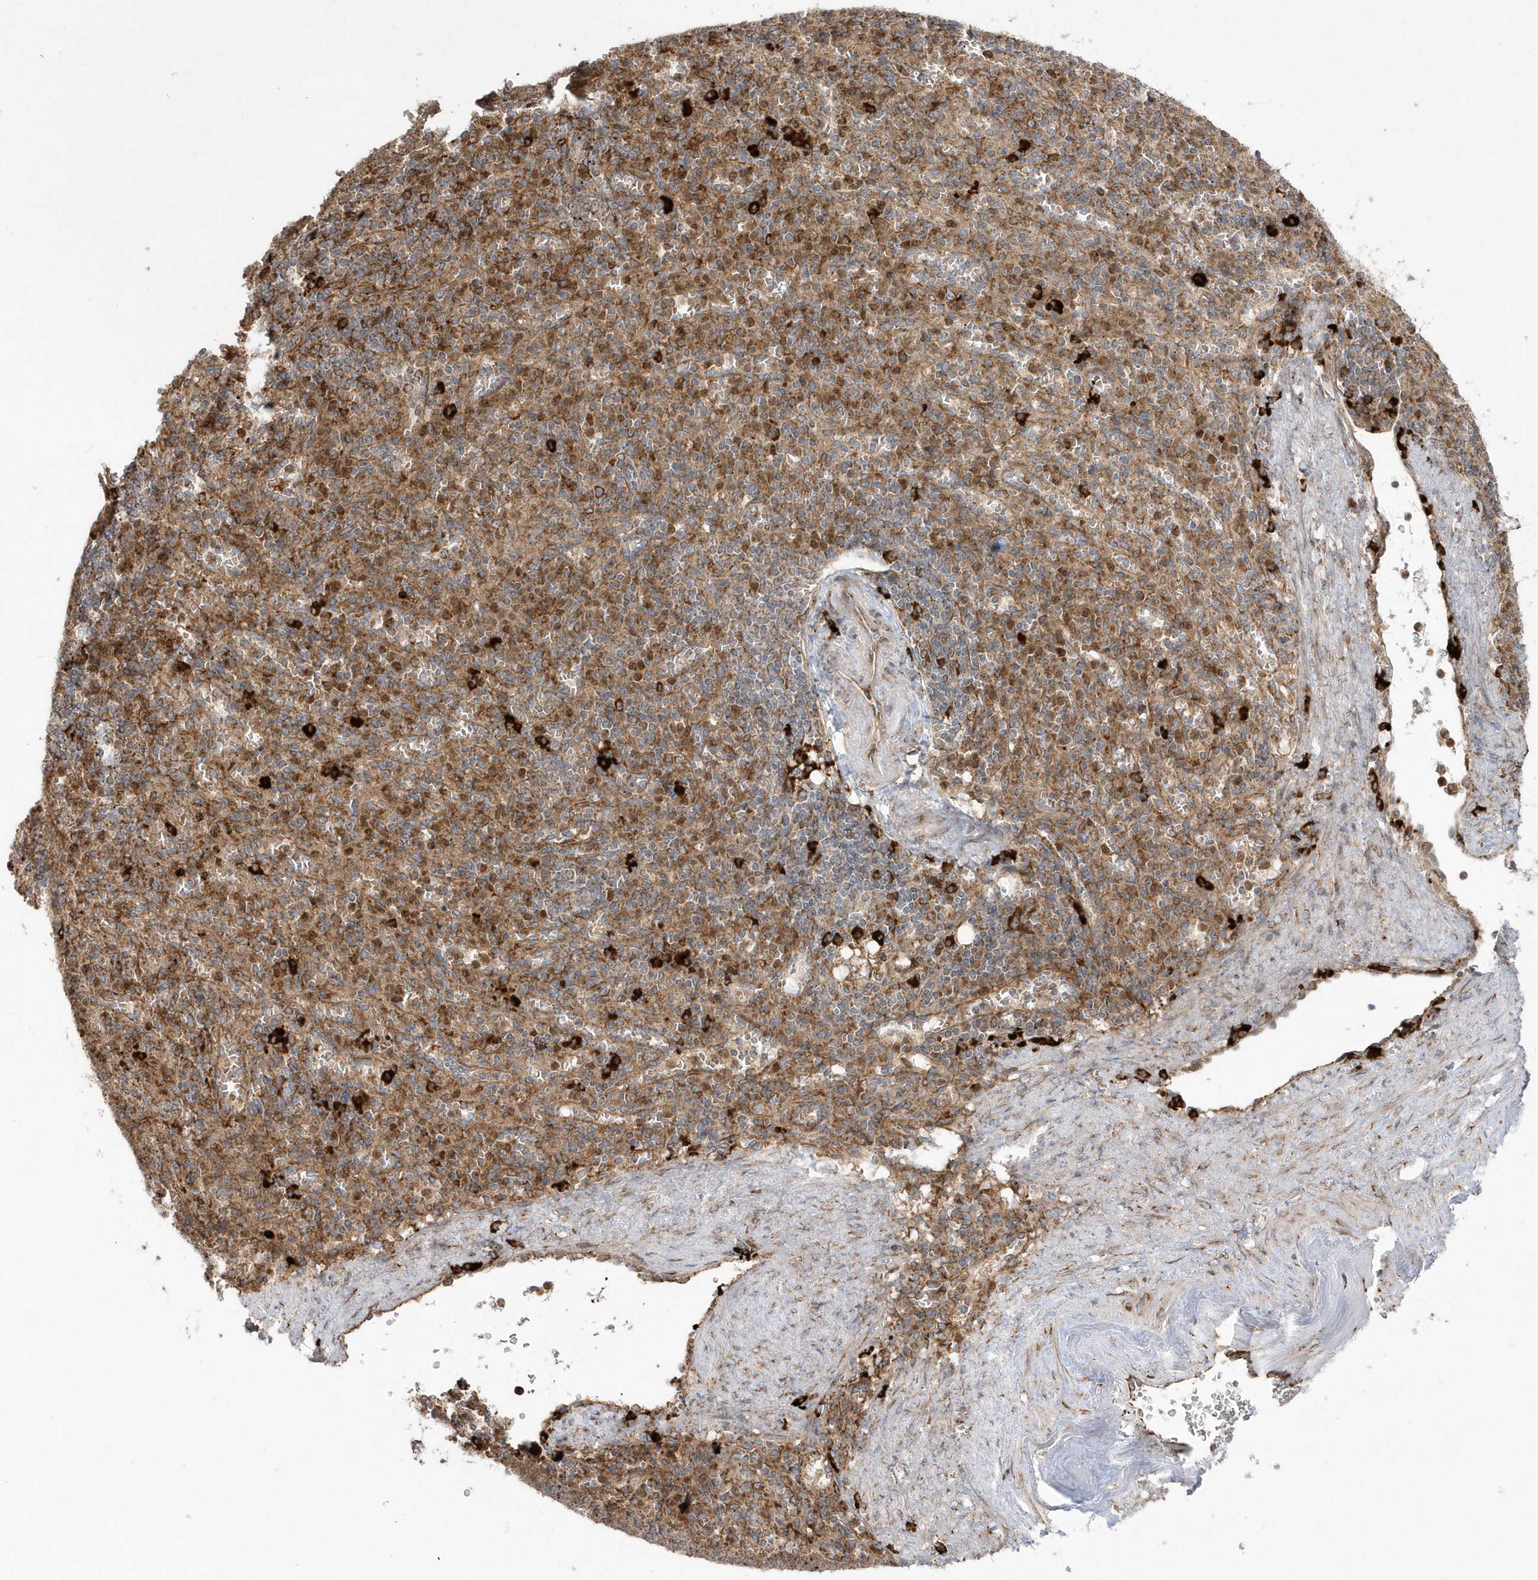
{"staining": {"intensity": "moderate", "quantity": ">75%", "location": "cytoplasmic/membranous"}, "tissue": "spleen", "cell_type": "Cells in red pulp", "image_type": "normal", "snomed": [{"axis": "morphology", "description": "Normal tissue, NOS"}, {"axis": "topography", "description": "Spleen"}], "caption": "A photomicrograph of spleen stained for a protein displays moderate cytoplasmic/membranous brown staining in cells in red pulp. (brown staining indicates protein expression, while blue staining denotes nuclei).", "gene": "SH3BP2", "patient": {"sex": "female", "age": 74}}